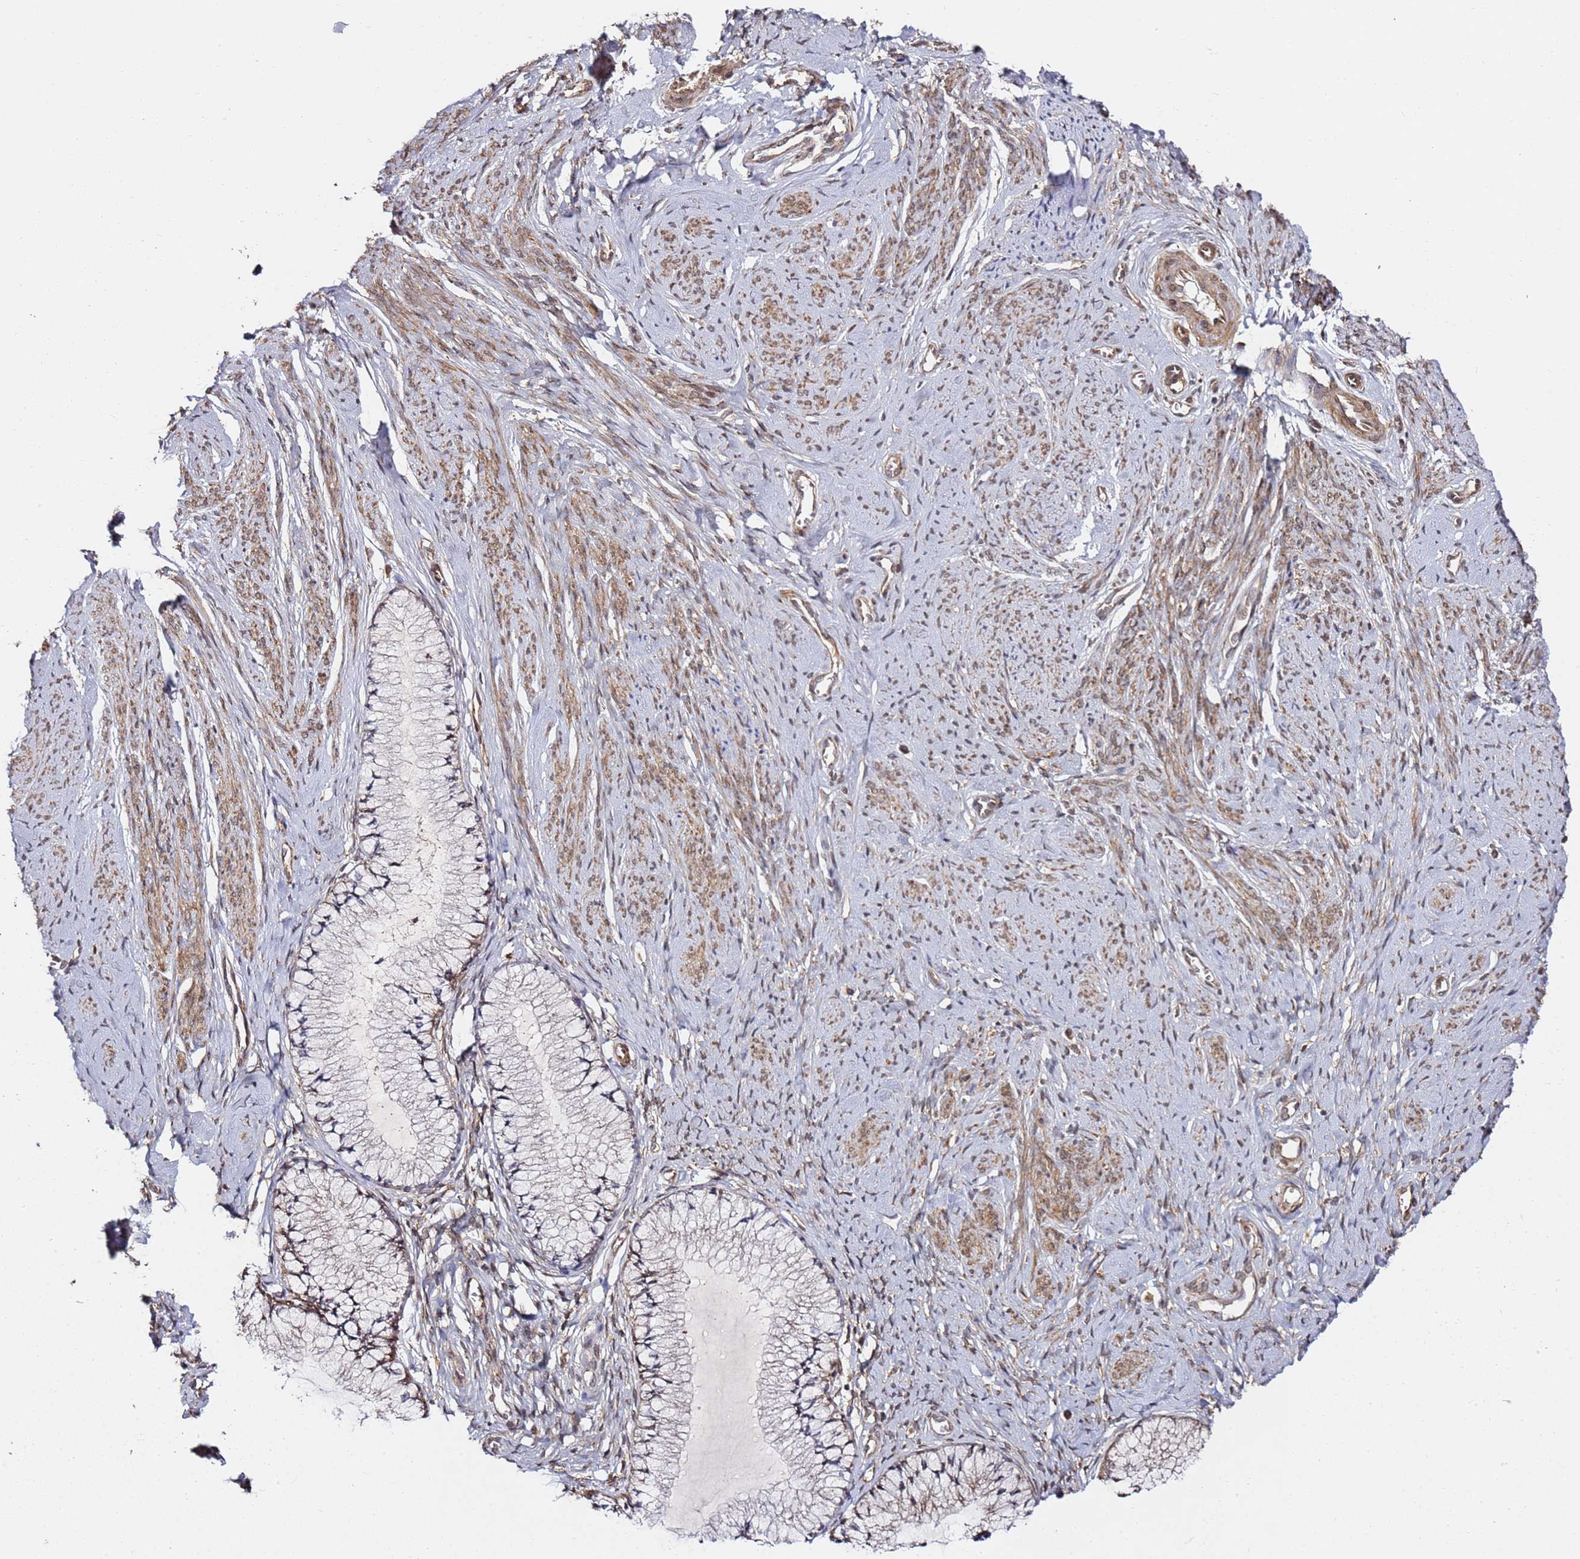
{"staining": {"intensity": "moderate", "quantity": "25%-75%", "location": "cytoplasmic/membranous"}, "tissue": "cervix", "cell_type": "Glandular cells", "image_type": "normal", "snomed": [{"axis": "morphology", "description": "Normal tissue, NOS"}, {"axis": "topography", "description": "Cervix"}], "caption": "A brown stain labels moderate cytoplasmic/membranous expression of a protein in glandular cells of benign cervix. (IHC, brightfield microscopy, high magnification).", "gene": "PRKAB2", "patient": {"sex": "female", "age": 42}}